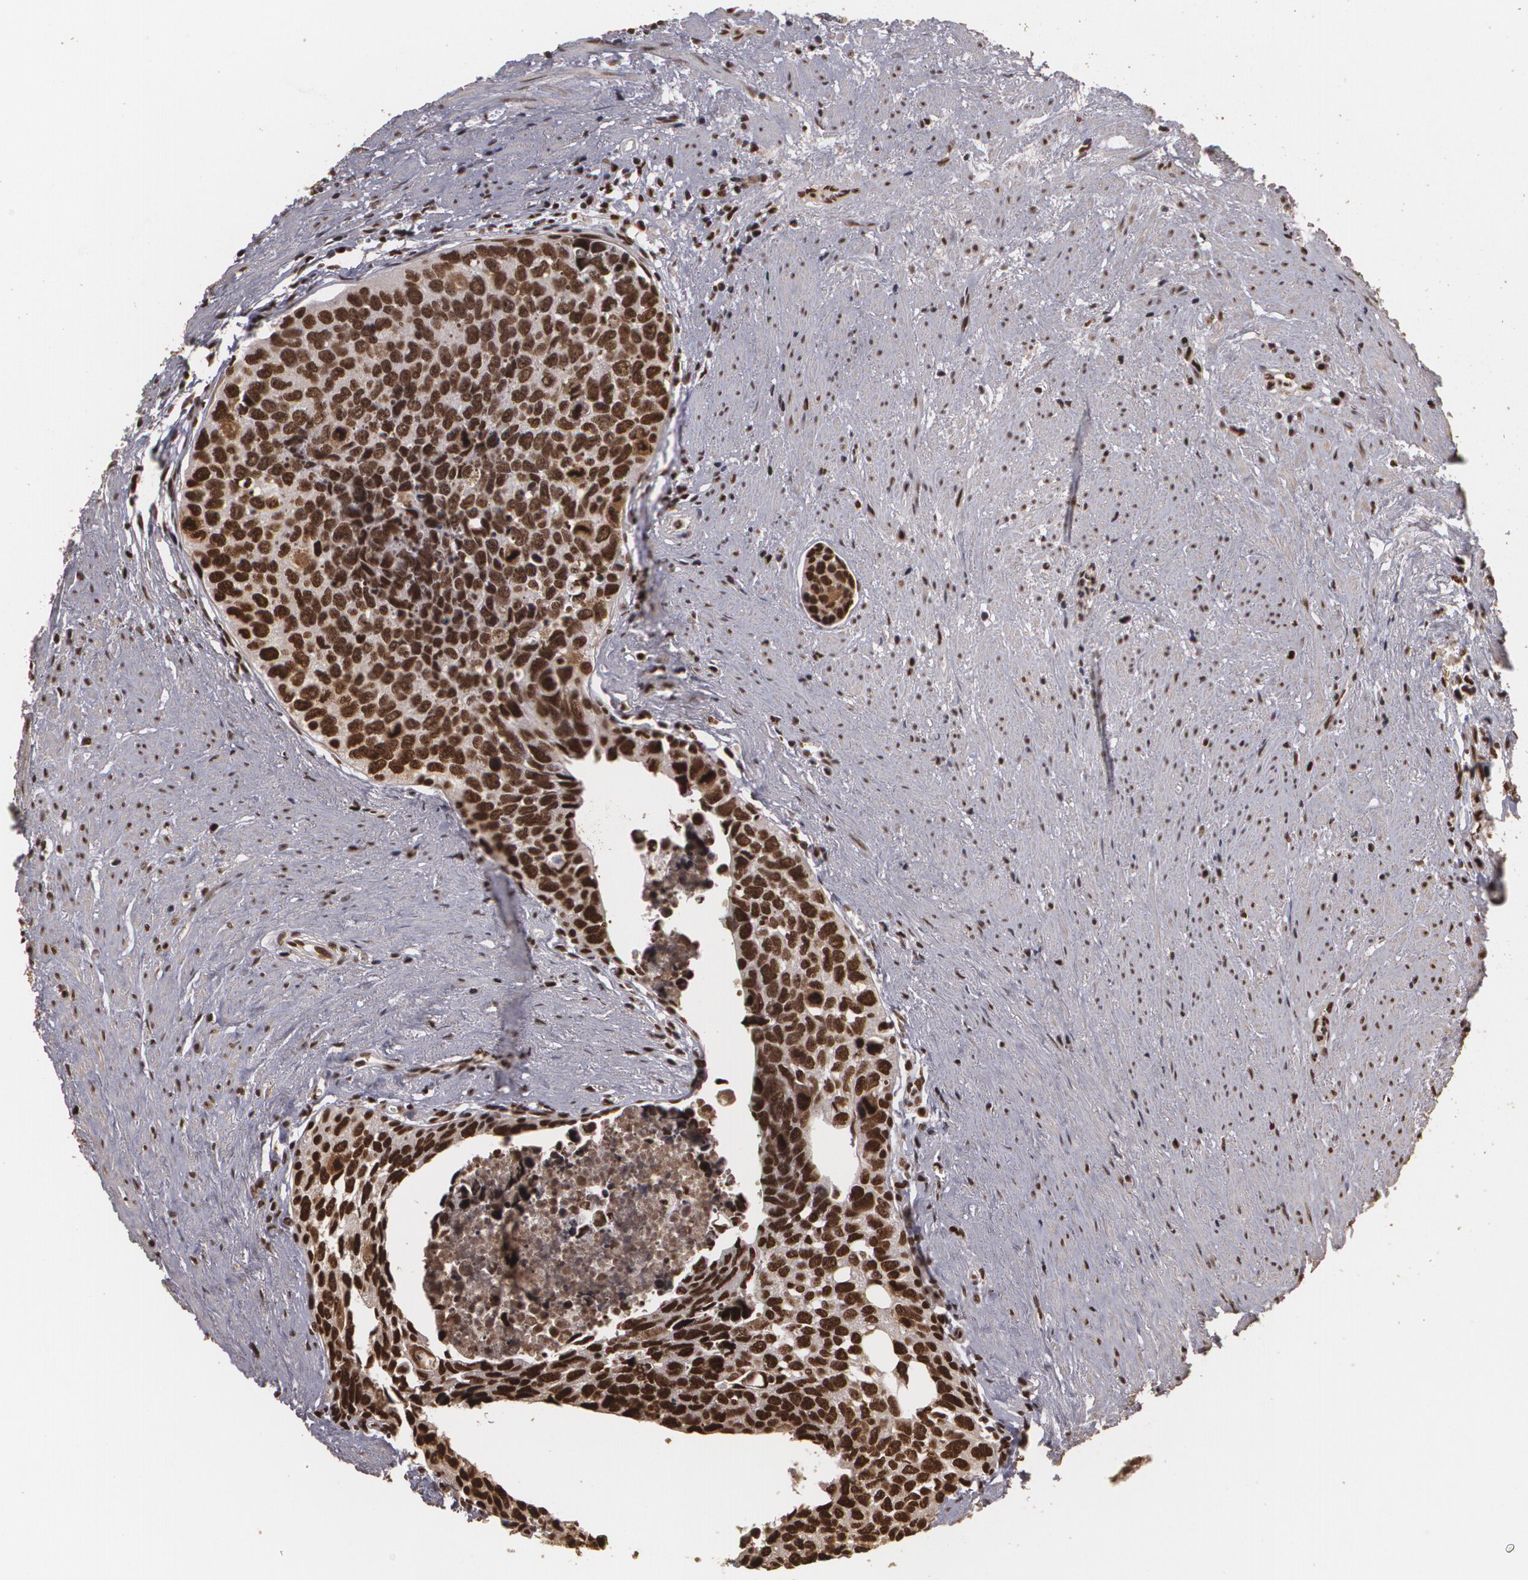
{"staining": {"intensity": "strong", "quantity": ">75%", "location": "nuclear"}, "tissue": "urothelial cancer", "cell_type": "Tumor cells", "image_type": "cancer", "snomed": [{"axis": "morphology", "description": "Urothelial carcinoma, High grade"}, {"axis": "topography", "description": "Urinary bladder"}], "caption": "A brown stain highlights strong nuclear positivity of a protein in human high-grade urothelial carcinoma tumor cells.", "gene": "RCOR1", "patient": {"sex": "male", "age": 81}}